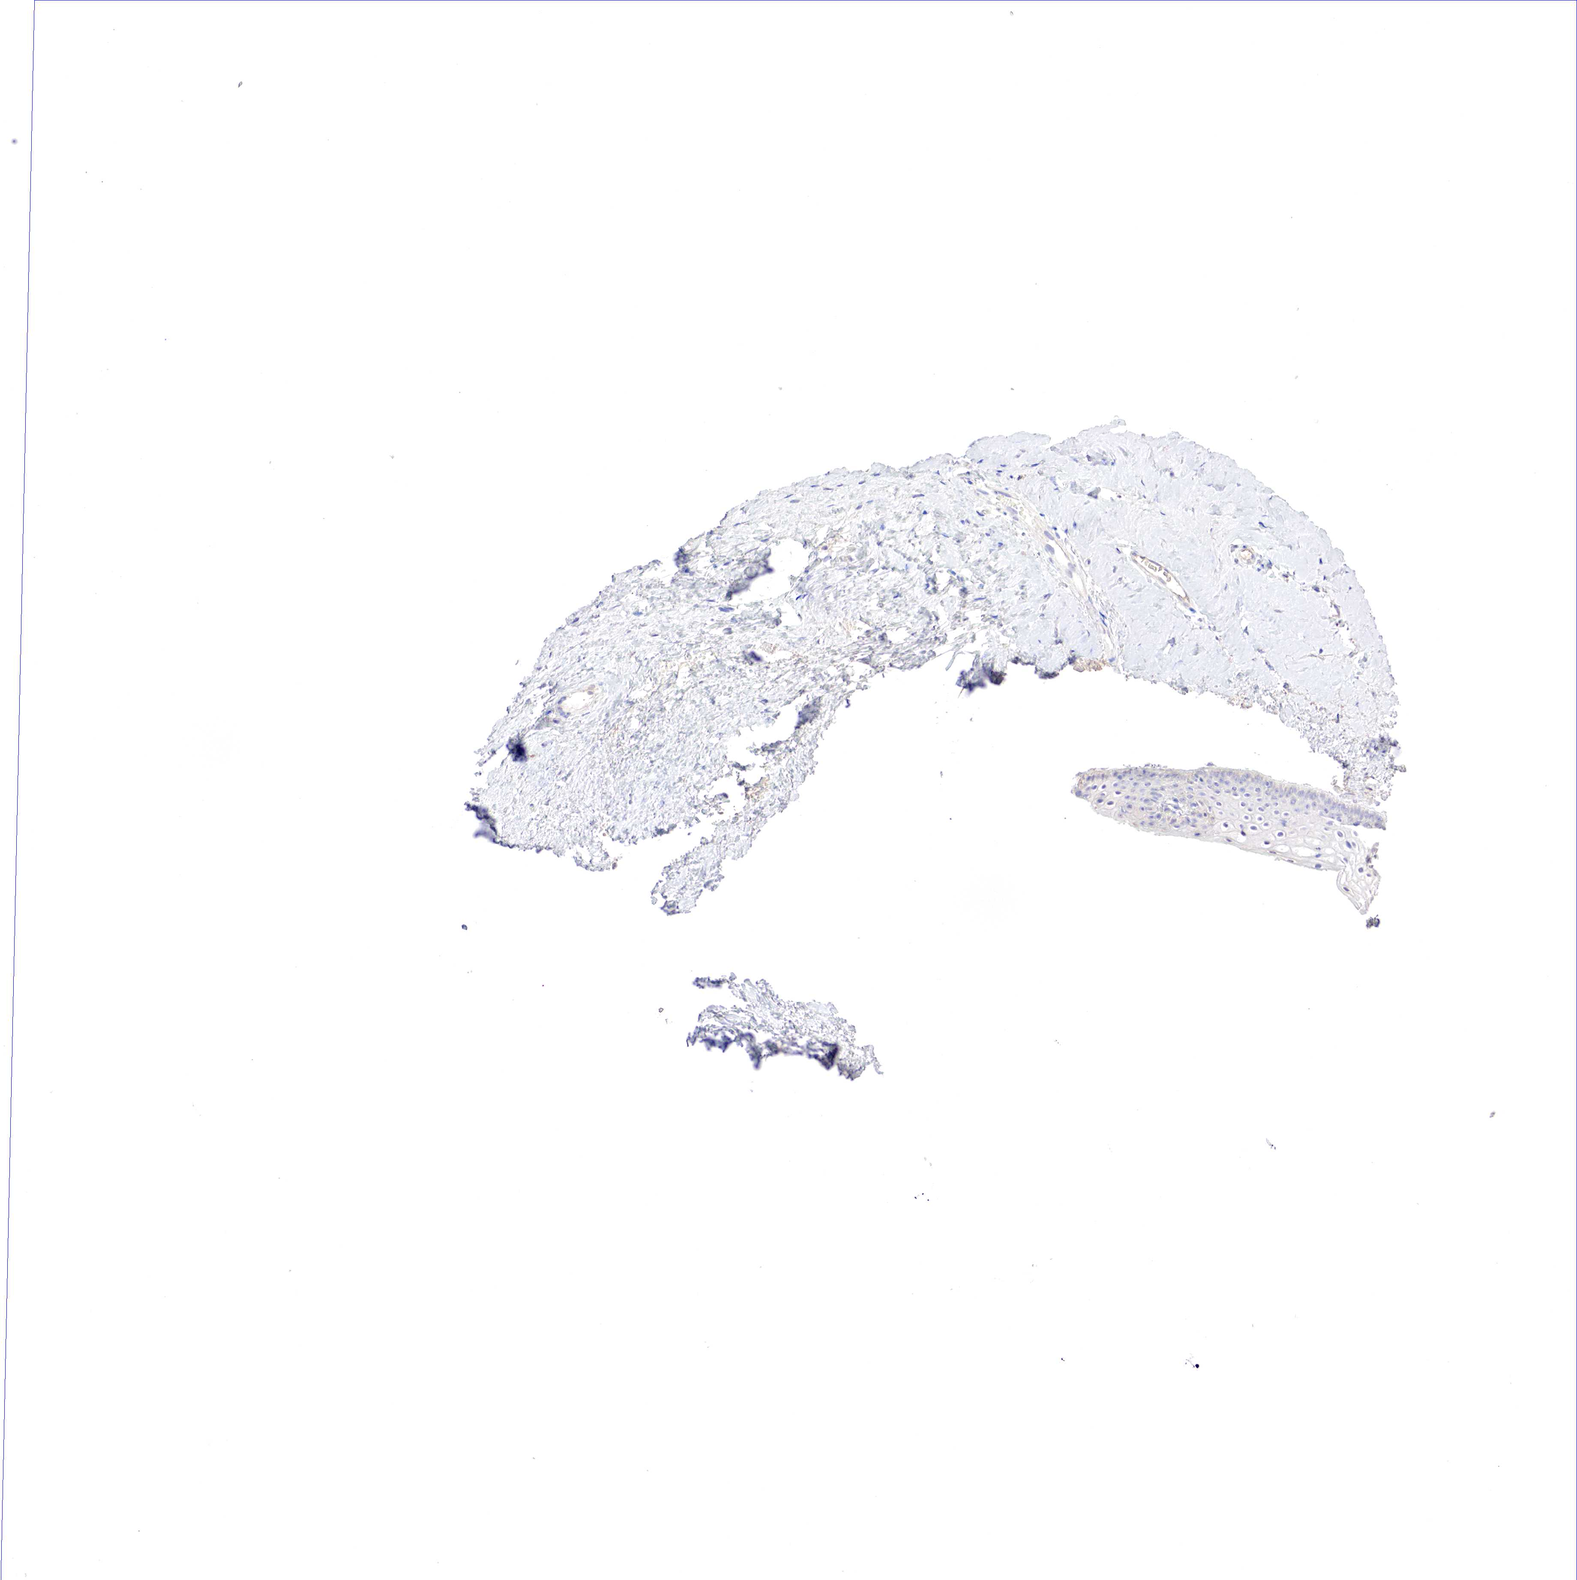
{"staining": {"intensity": "negative", "quantity": "none", "location": "none"}, "tissue": "cervix", "cell_type": "Glandular cells", "image_type": "normal", "snomed": [{"axis": "morphology", "description": "Normal tissue, NOS"}, {"axis": "topography", "description": "Cervix"}], "caption": "This is a micrograph of IHC staining of unremarkable cervix, which shows no staining in glandular cells. (DAB (3,3'-diaminobenzidine) IHC with hematoxylin counter stain).", "gene": "GATA1", "patient": {"sex": "female", "age": 53}}